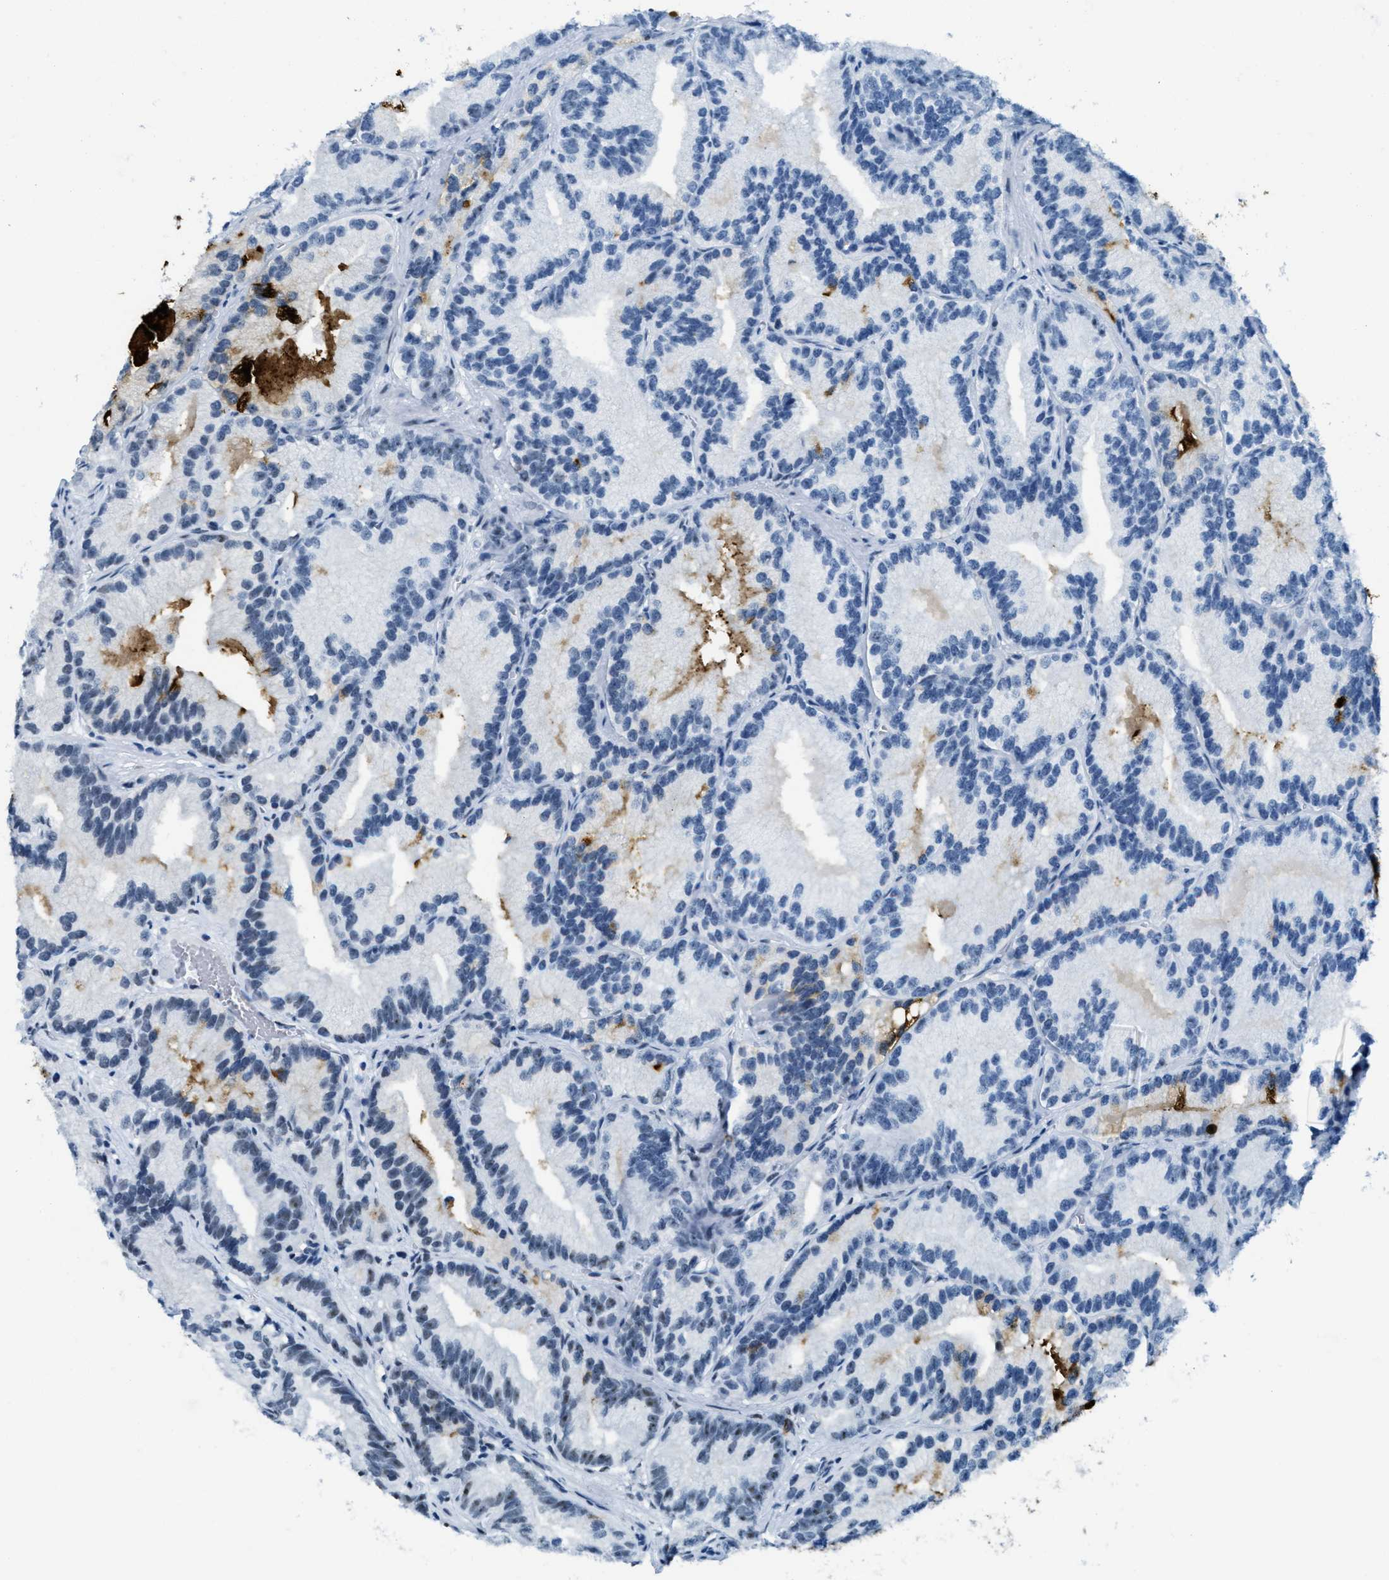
{"staining": {"intensity": "weak", "quantity": "25%-75%", "location": "cytoplasmic/membranous,nuclear"}, "tissue": "prostate cancer", "cell_type": "Tumor cells", "image_type": "cancer", "snomed": [{"axis": "morphology", "description": "Adenocarcinoma, Low grade"}, {"axis": "topography", "description": "Prostate"}], "caption": "Human prostate low-grade adenocarcinoma stained with a brown dye demonstrates weak cytoplasmic/membranous and nuclear positive expression in approximately 25%-75% of tumor cells.", "gene": "PLA2G2A", "patient": {"sex": "male", "age": 89}}